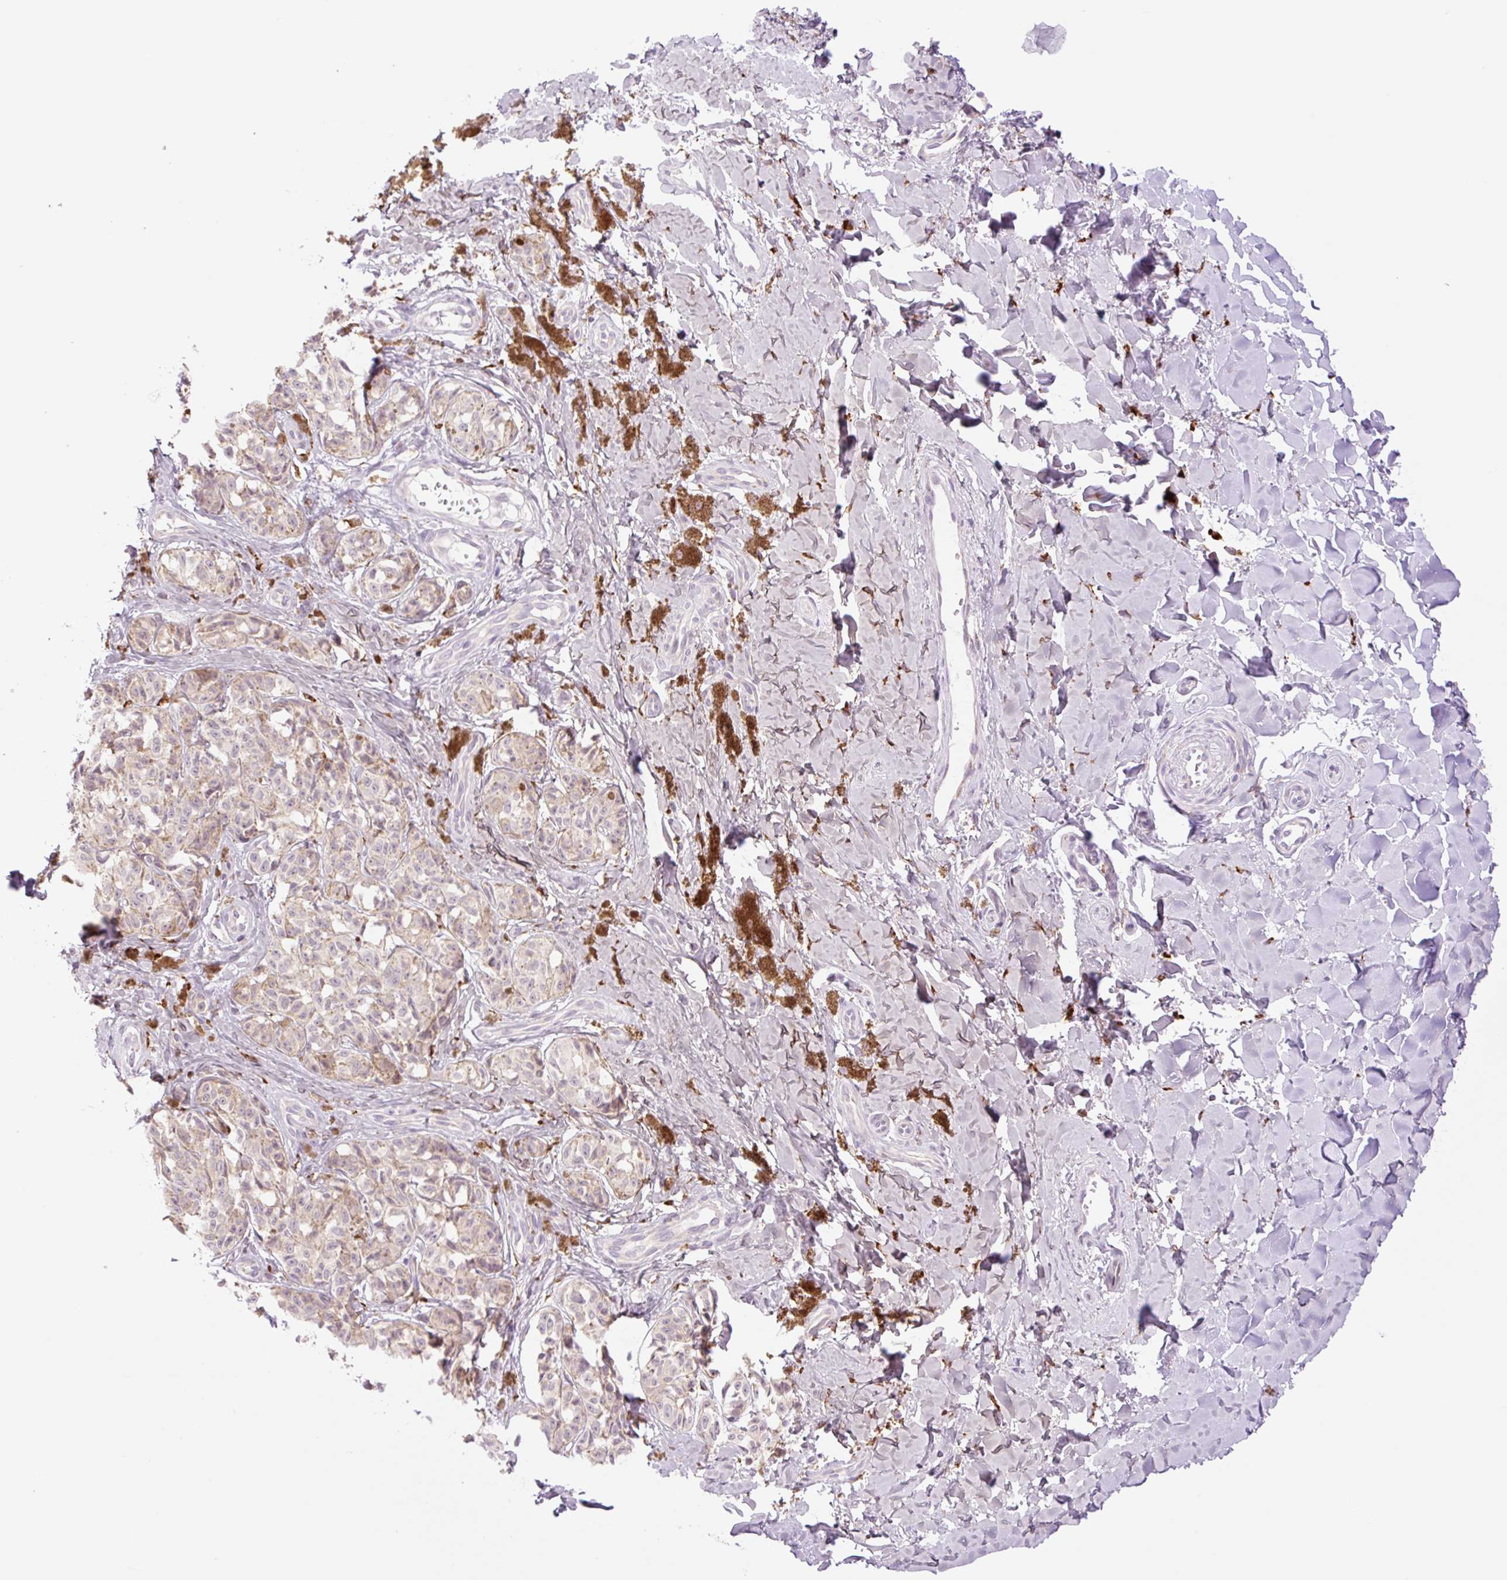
{"staining": {"intensity": "weak", "quantity": "25%-75%", "location": "cytoplasmic/membranous"}, "tissue": "melanoma", "cell_type": "Tumor cells", "image_type": "cancer", "snomed": [{"axis": "morphology", "description": "Malignant melanoma, NOS"}, {"axis": "topography", "description": "Skin"}], "caption": "Immunohistochemical staining of melanoma displays low levels of weak cytoplasmic/membranous protein staining in about 25%-75% of tumor cells. Using DAB (3,3'-diaminobenzidine) (brown) and hematoxylin (blue) stains, captured at high magnification using brightfield microscopy.", "gene": "COL5A1", "patient": {"sex": "female", "age": 65}}